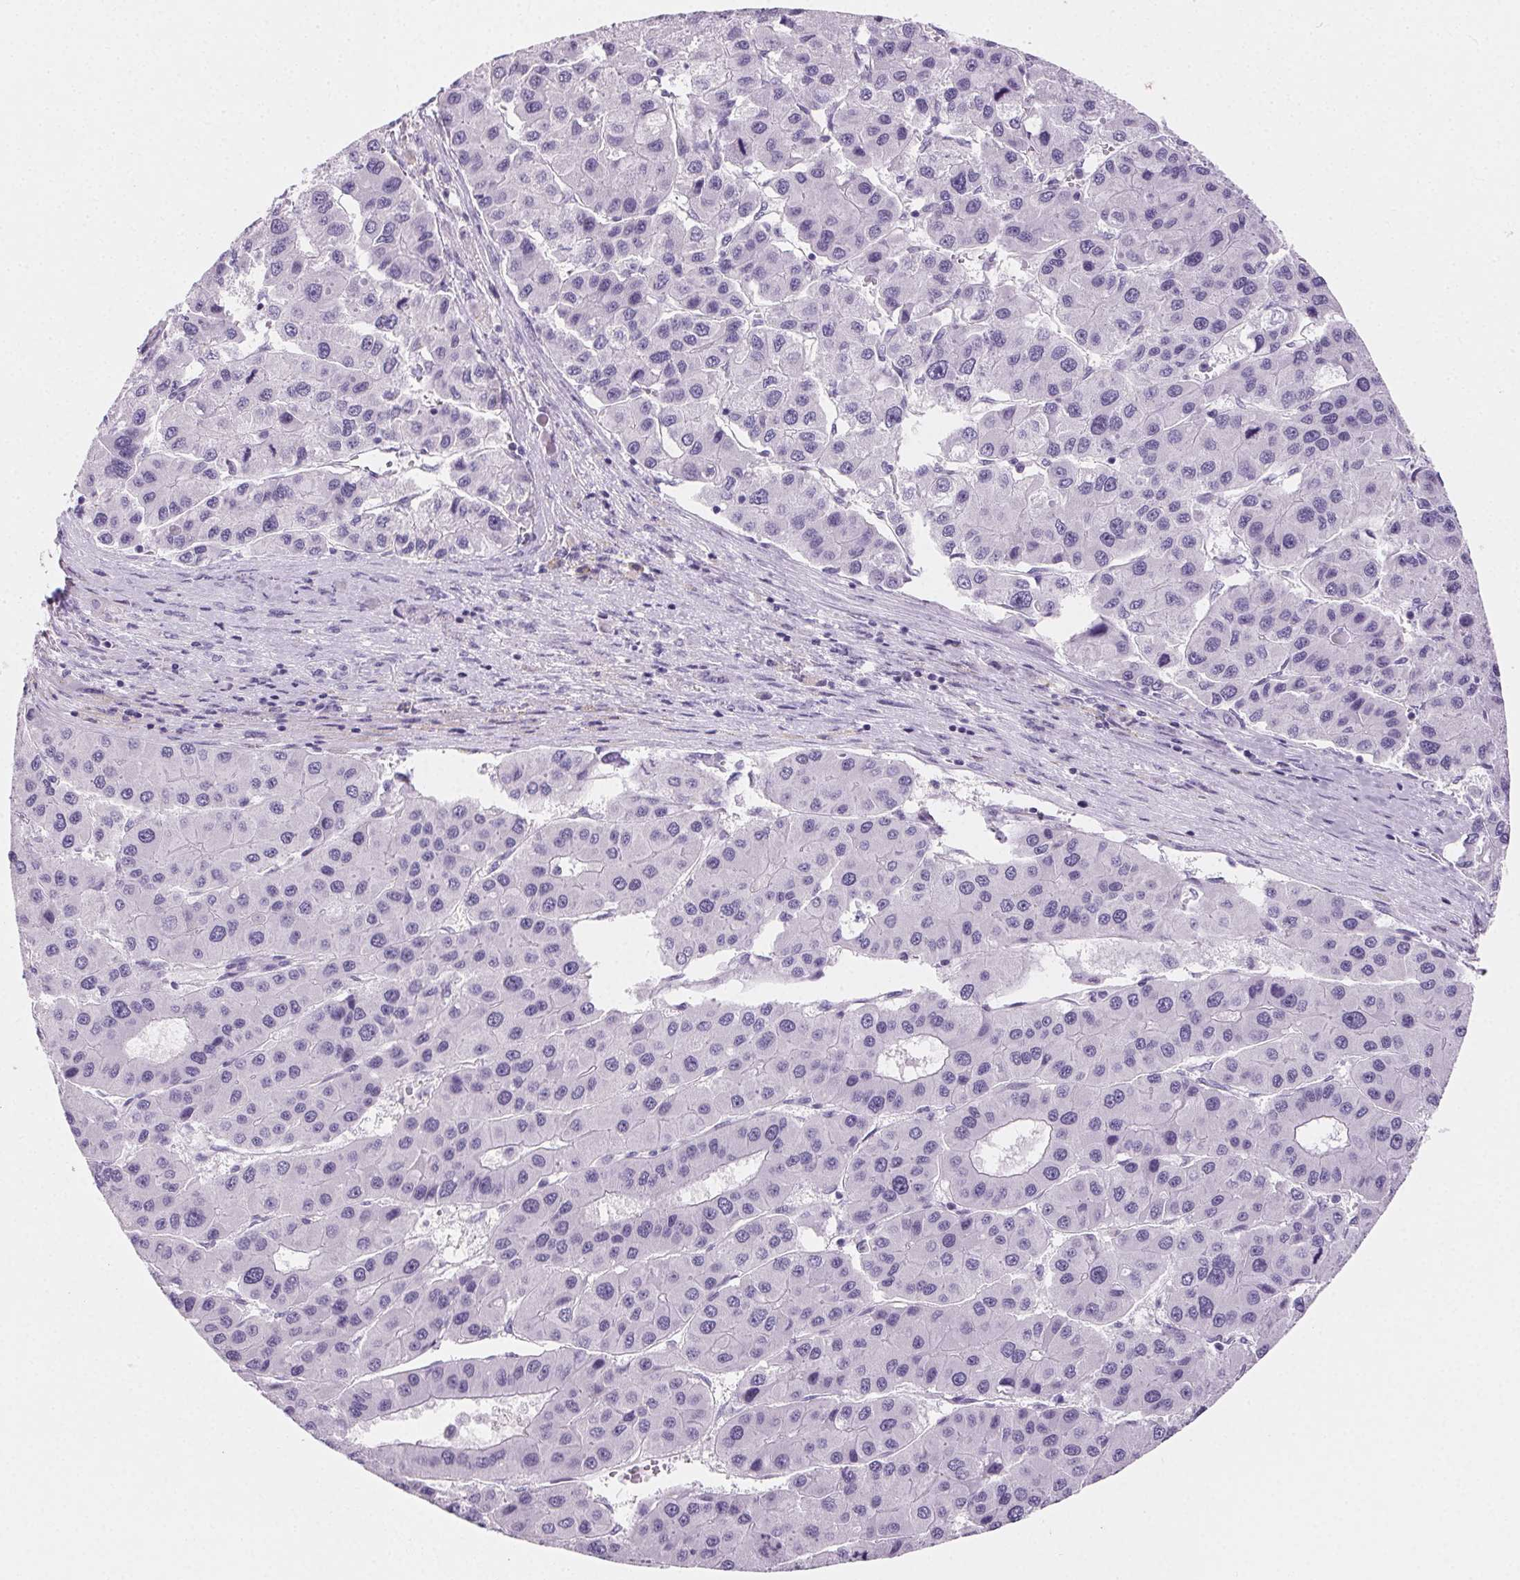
{"staining": {"intensity": "negative", "quantity": "none", "location": "none"}, "tissue": "liver cancer", "cell_type": "Tumor cells", "image_type": "cancer", "snomed": [{"axis": "morphology", "description": "Carcinoma, Hepatocellular, NOS"}, {"axis": "topography", "description": "Liver"}], "caption": "Immunohistochemistry (IHC) image of neoplastic tissue: hepatocellular carcinoma (liver) stained with DAB shows no significant protein staining in tumor cells.", "gene": "PRSS3", "patient": {"sex": "male", "age": 73}}